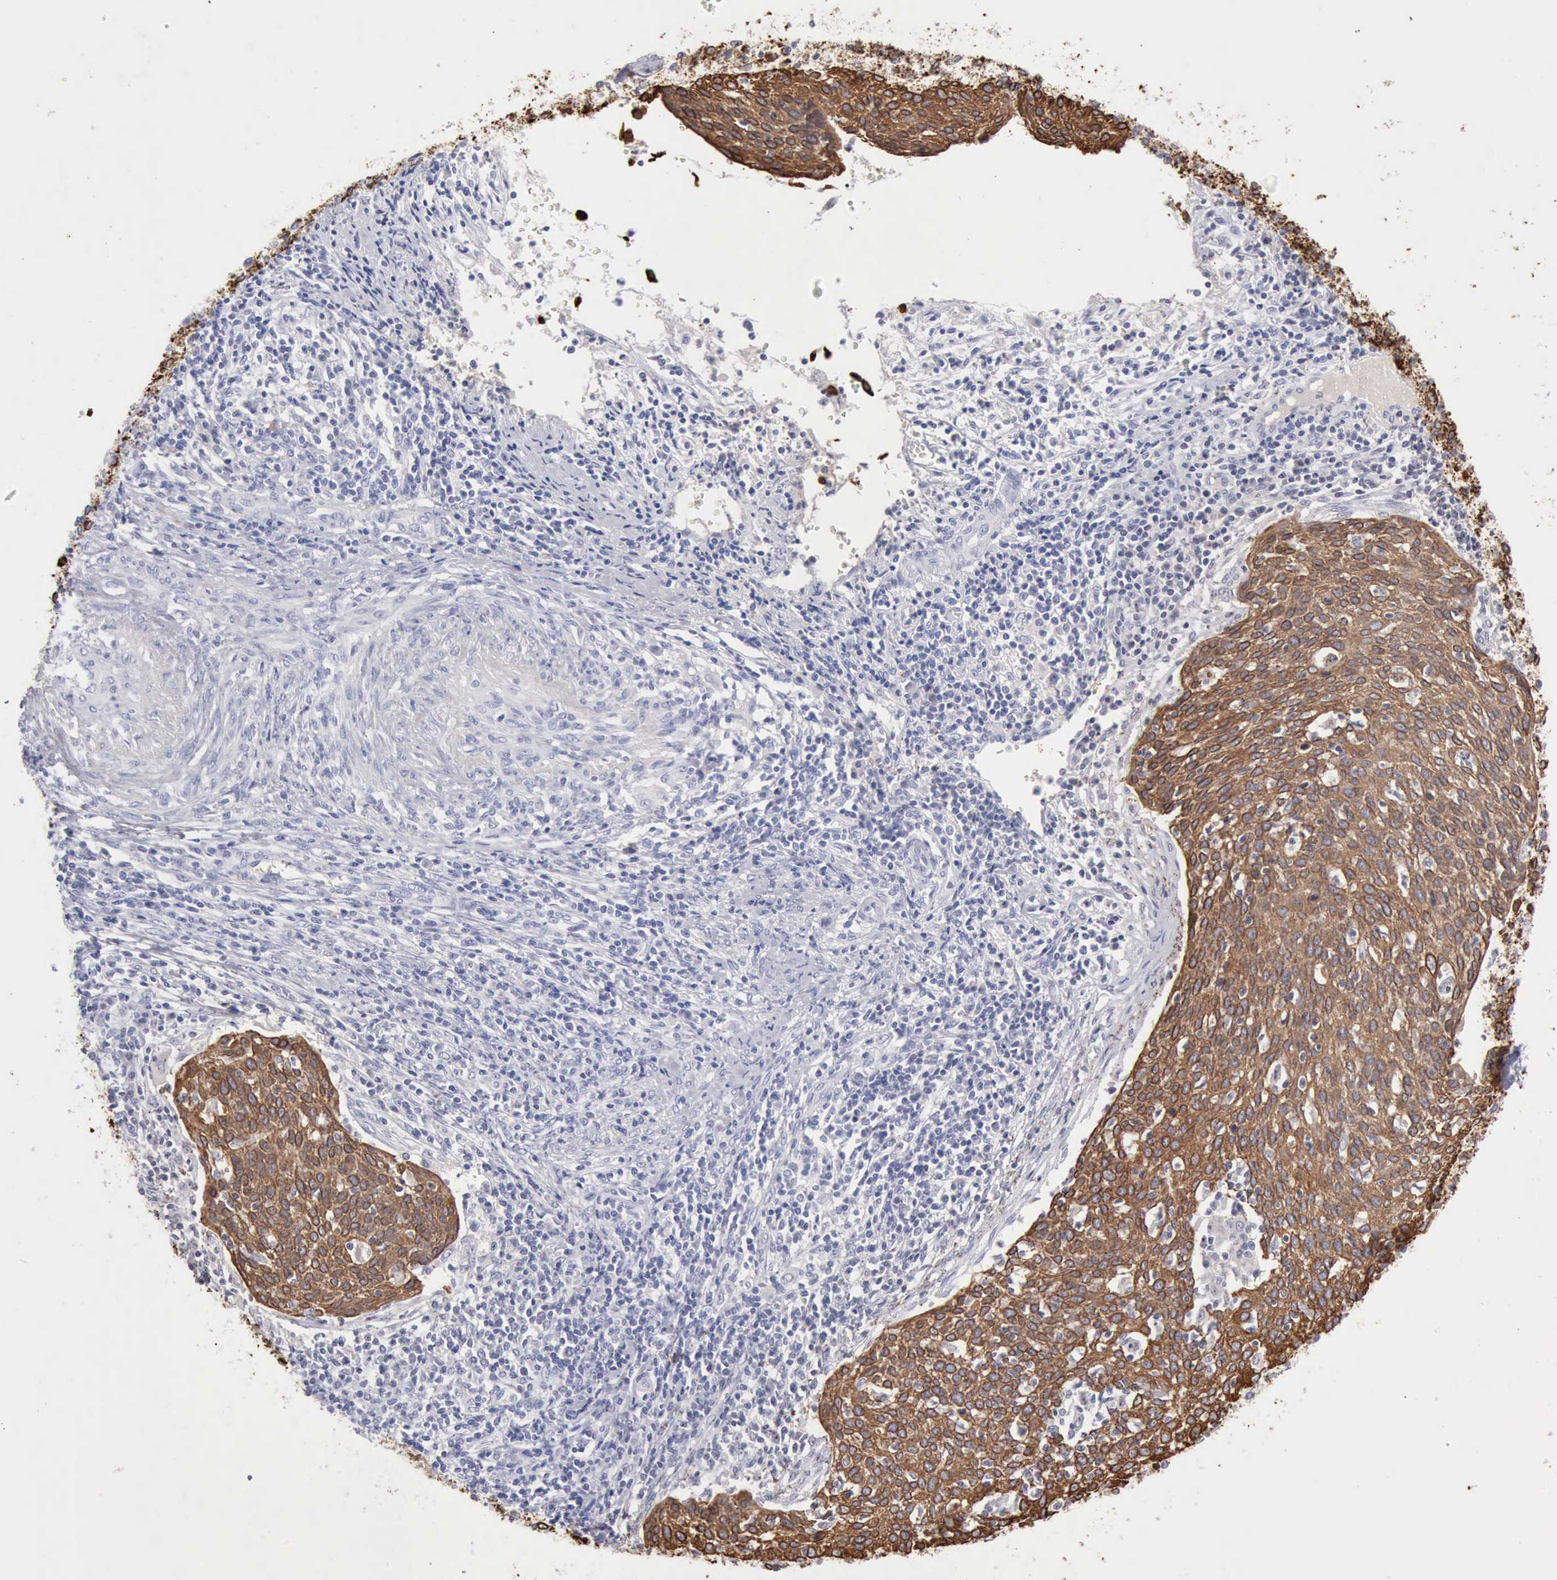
{"staining": {"intensity": "strong", "quantity": ">75%", "location": "cytoplasmic/membranous"}, "tissue": "cervical cancer", "cell_type": "Tumor cells", "image_type": "cancer", "snomed": [{"axis": "morphology", "description": "Squamous cell carcinoma, NOS"}, {"axis": "topography", "description": "Cervix"}], "caption": "Cervical cancer (squamous cell carcinoma) stained for a protein (brown) exhibits strong cytoplasmic/membranous positive positivity in about >75% of tumor cells.", "gene": "KRT5", "patient": {"sex": "female", "age": 38}}